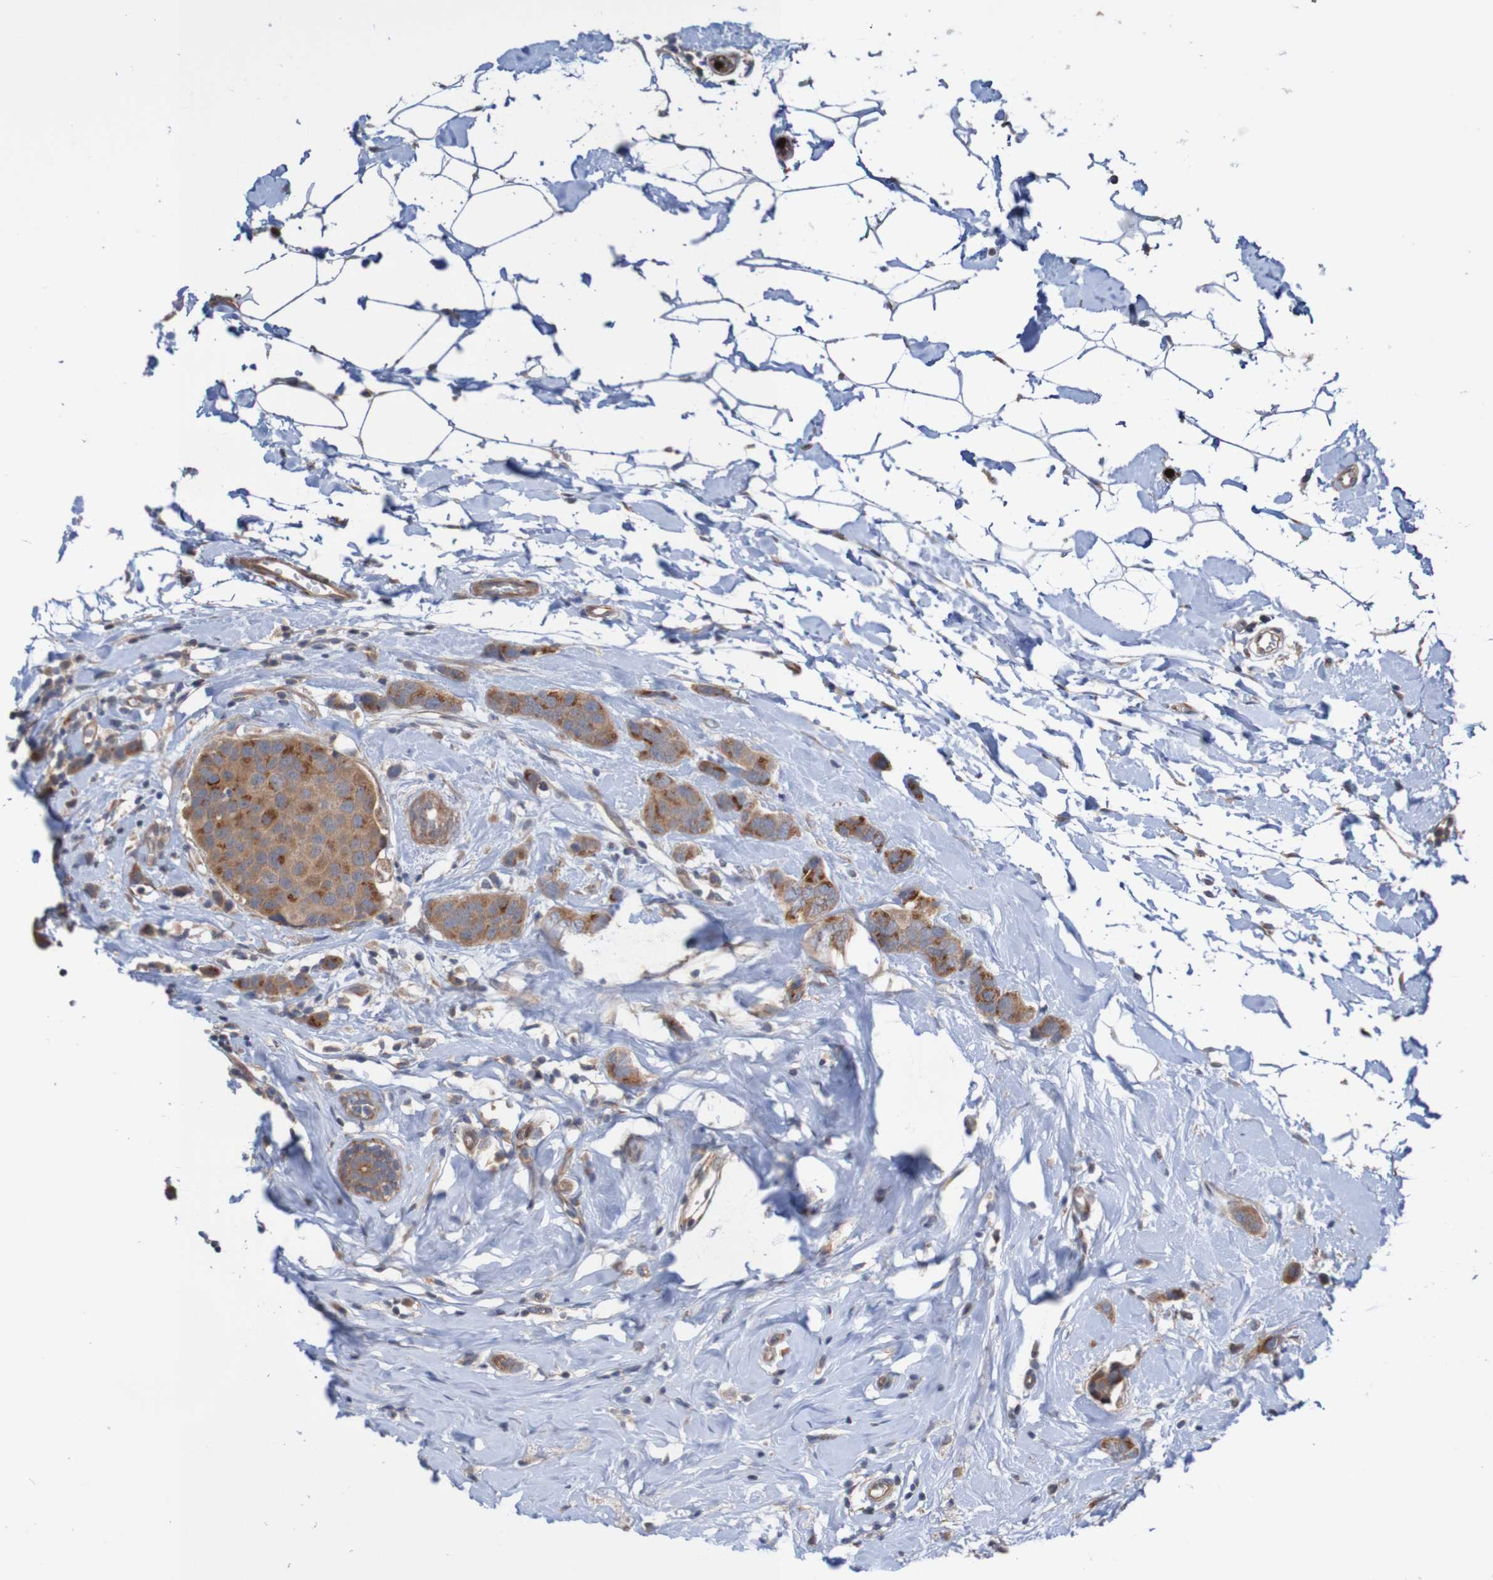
{"staining": {"intensity": "moderate", "quantity": ">75%", "location": "cytoplasmic/membranous"}, "tissue": "breast cancer", "cell_type": "Tumor cells", "image_type": "cancer", "snomed": [{"axis": "morphology", "description": "Normal tissue, NOS"}, {"axis": "morphology", "description": "Duct carcinoma"}, {"axis": "topography", "description": "Breast"}], "caption": "Immunohistochemical staining of breast infiltrating ductal carcinoma demonstrates medium levels of moderate cytoplasmic/membranous protein staining in approximately >75% of tumor cells. The protein is shown in brown color, while the nuclei are stained blue.", "gene": "ST8SIA6", "patient": {"sex": "female", "age": 50}}